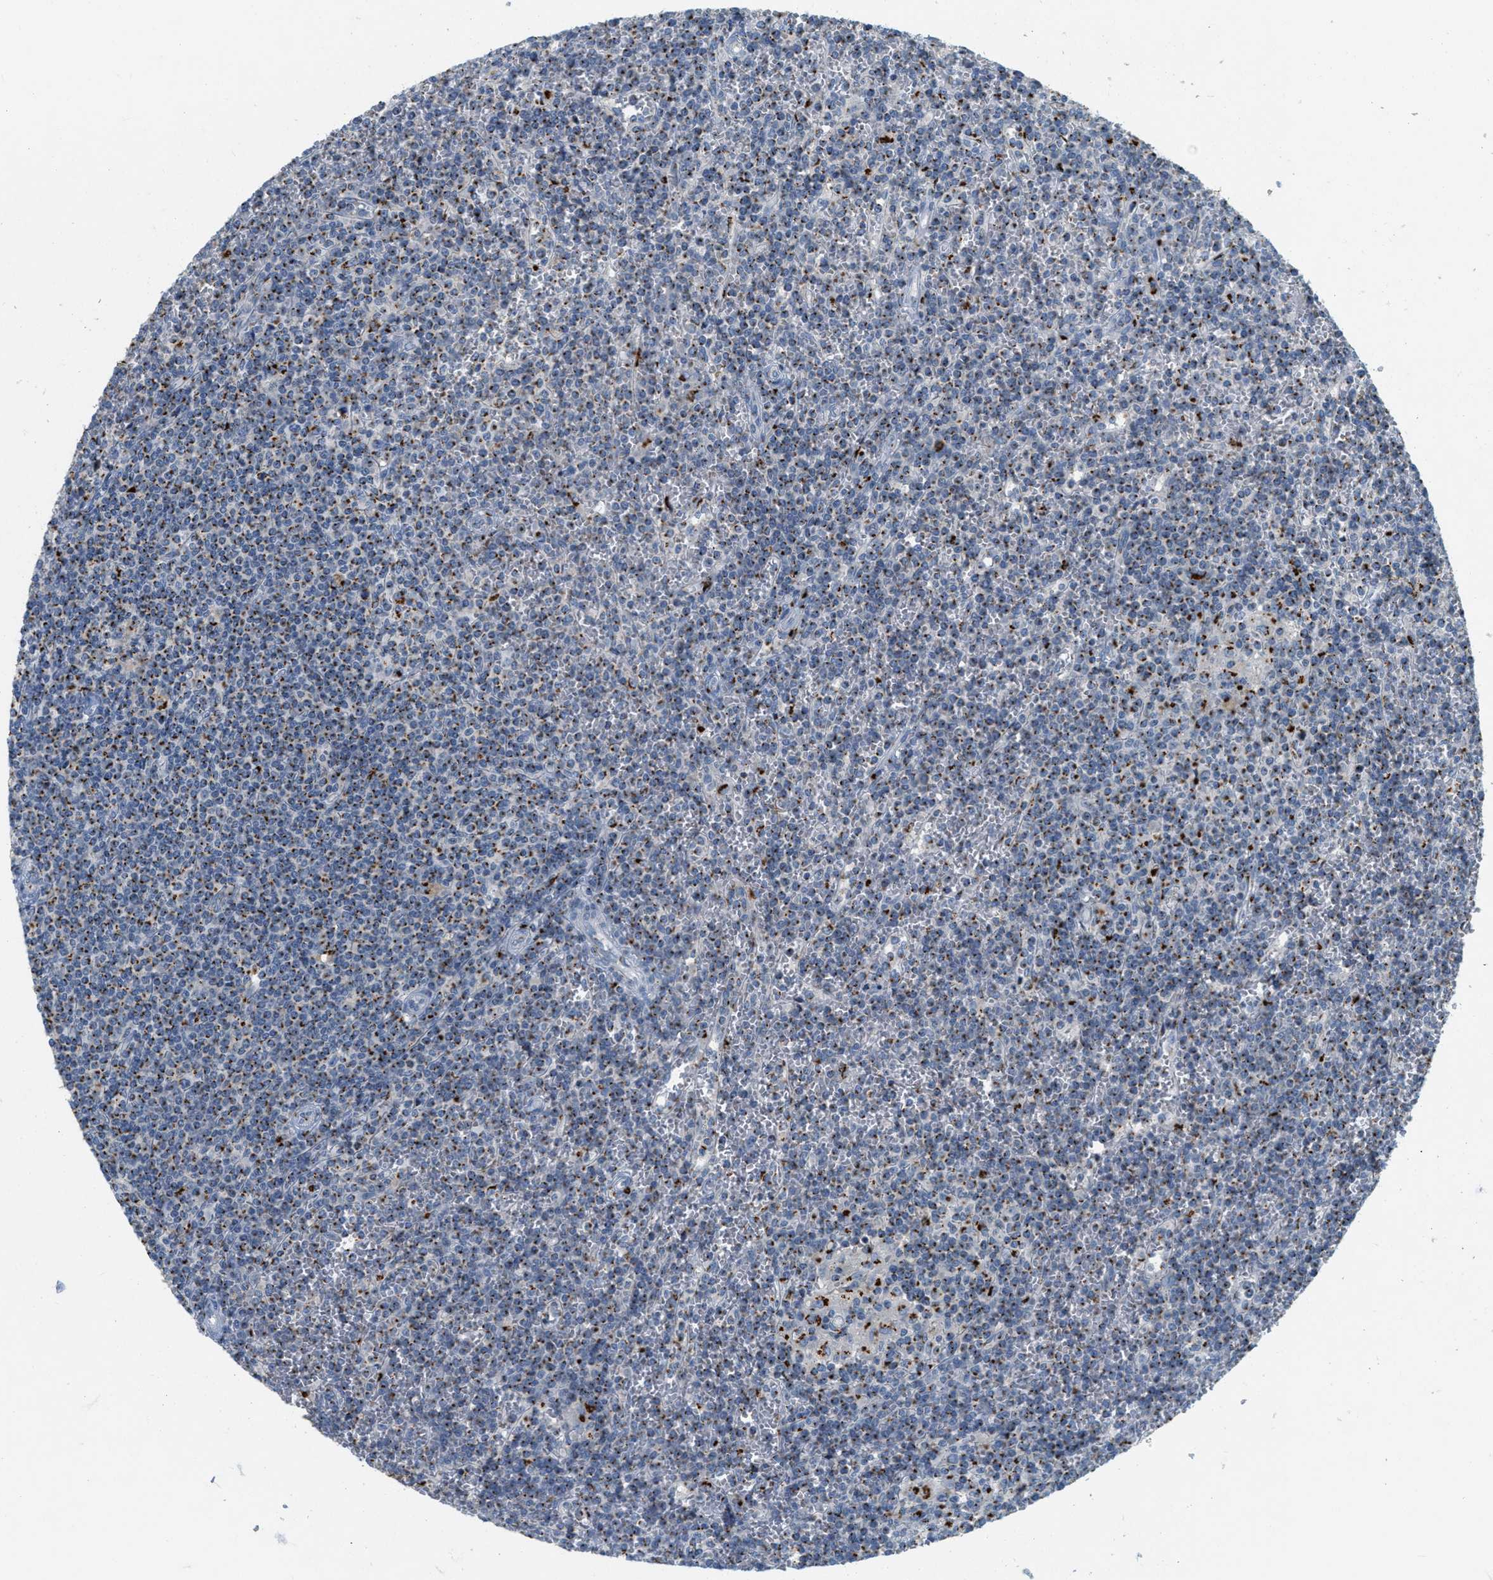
{"staining": {"intensity": "strong", "quantity": "25%-75%", "location": "cytoplasmic/membranous"}, "tissue": "lymphoma", "cell_type": "Tumor cells", "image_type": "cancer", "snomed": [{"axis": "morphology", "description": "Malignant lymphoma, non-Hodgkin's type, Low grade"}, {"axis": "topography", "description": "Spleen"}], "caption": "Immunohistochemistry micrograph of malignant lymphoma, non-Hodgkin's type (low-grade) stained for a protein (brown), which shows high levels of strong cytoplasmic/membranous staining in approximately 25%-75% of tumor cells.", "gene": "ENTPD4", "patient": {"sex": "female", "age": 19}}